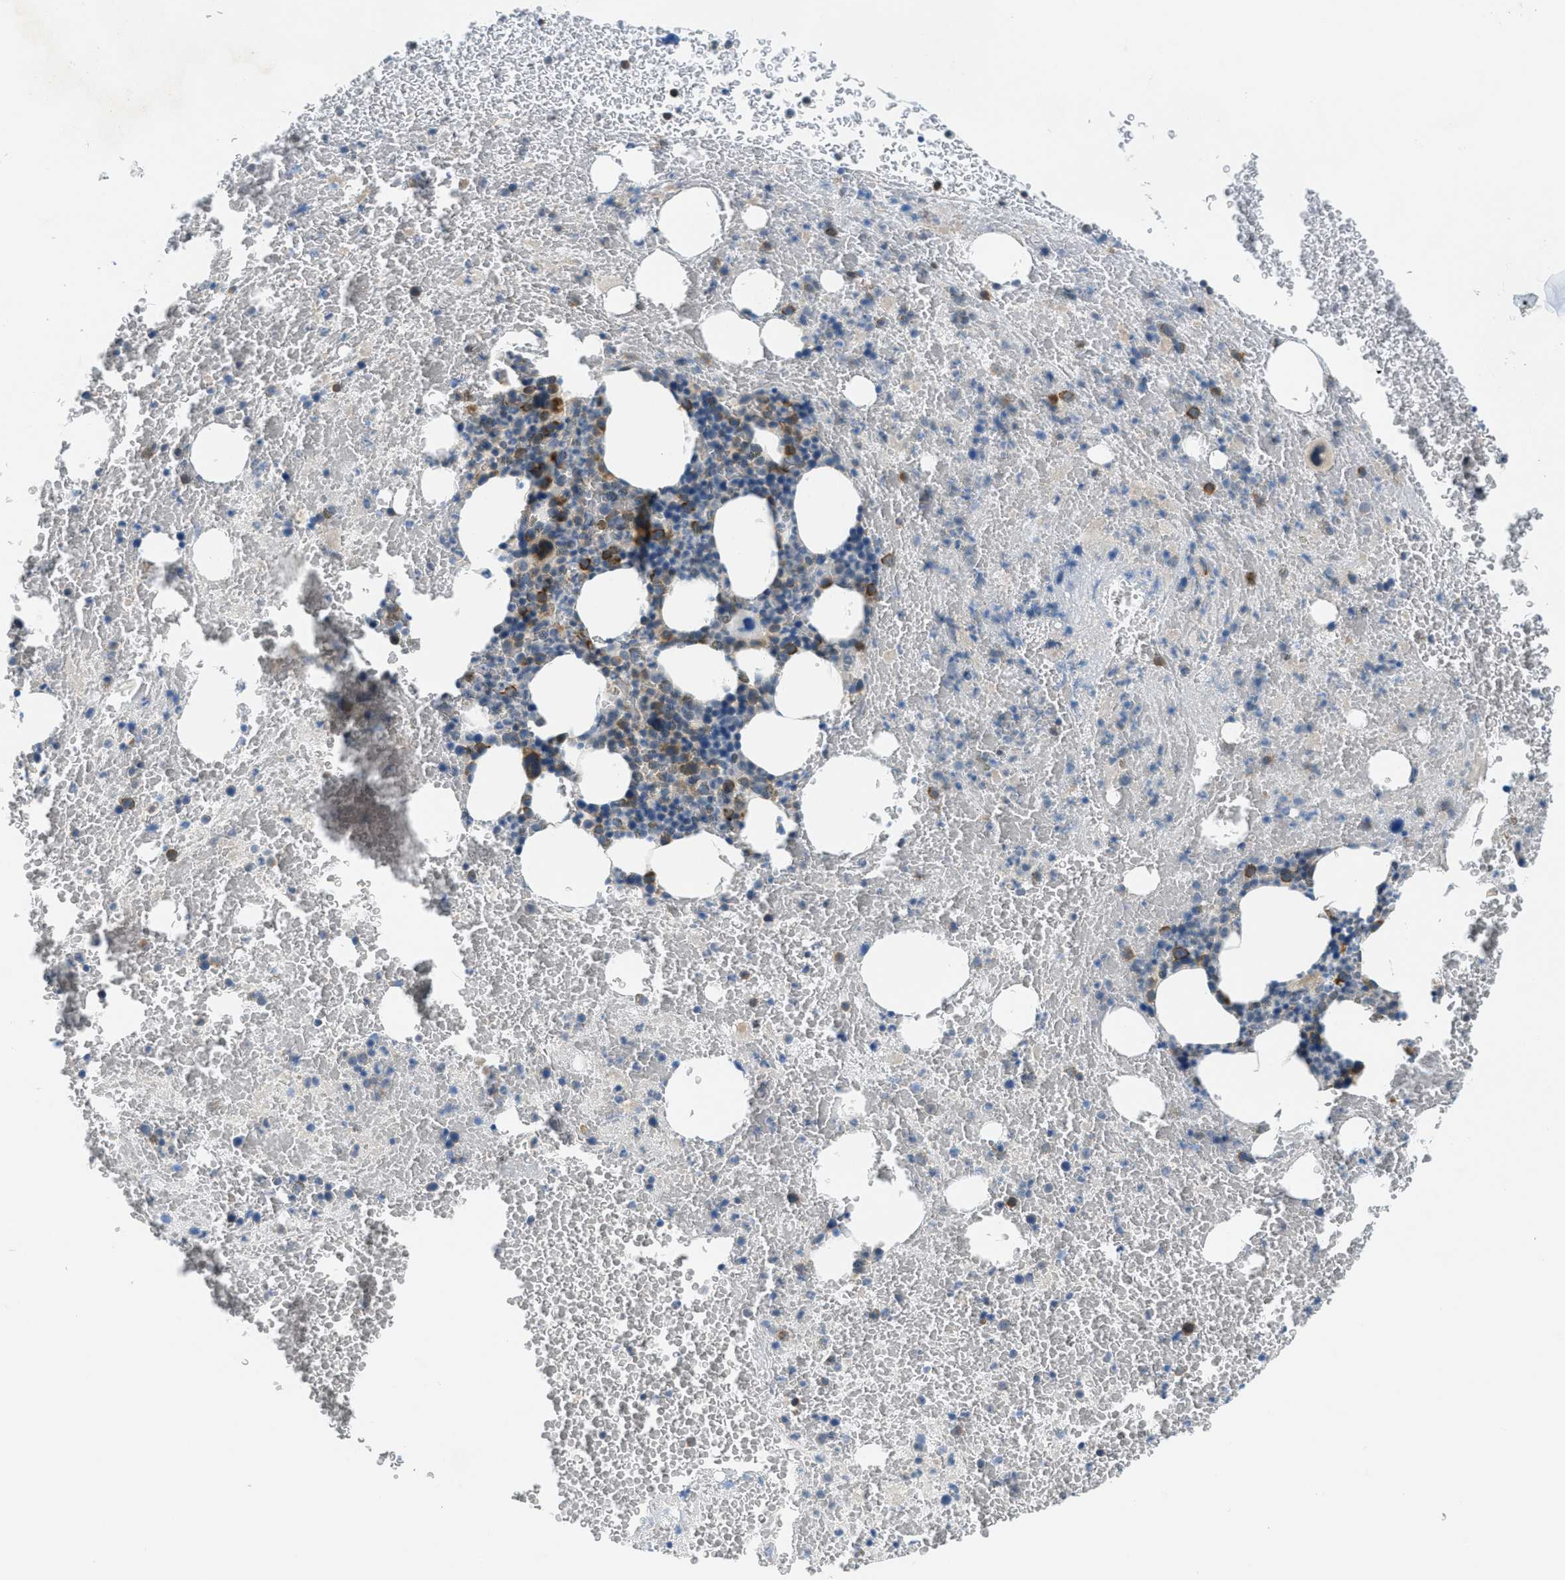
{"staining": {"intensity": "moderate", "quantity": "<25%", "location": "cytoplasmic/membranous"}, "tissue": "bone marrow", "cell_type": "Hematopoietic cells", "image_type": "normal", "snomed": [{"axis": "morphology", "description": "Normal tissue, NOS"}, {"axis": "morphology", "description": "Inflammation, NOS"}, {"axis": "topography", "description": "Bone marrow"}], "caption": "Bone marrow stained with DAB immunohistochemistry reveals low levels of moderate cytoplasmic/membranous expression in approximately <25% of hematopoietic cells. Using DAB (3,3'-diaminobenzidine) (brown) and hematoxylin (blue) stains, captured at high magnification using brightfield microscopy.", "gene": "JCAD", "patient": {"sex": "male", "age": 47}}